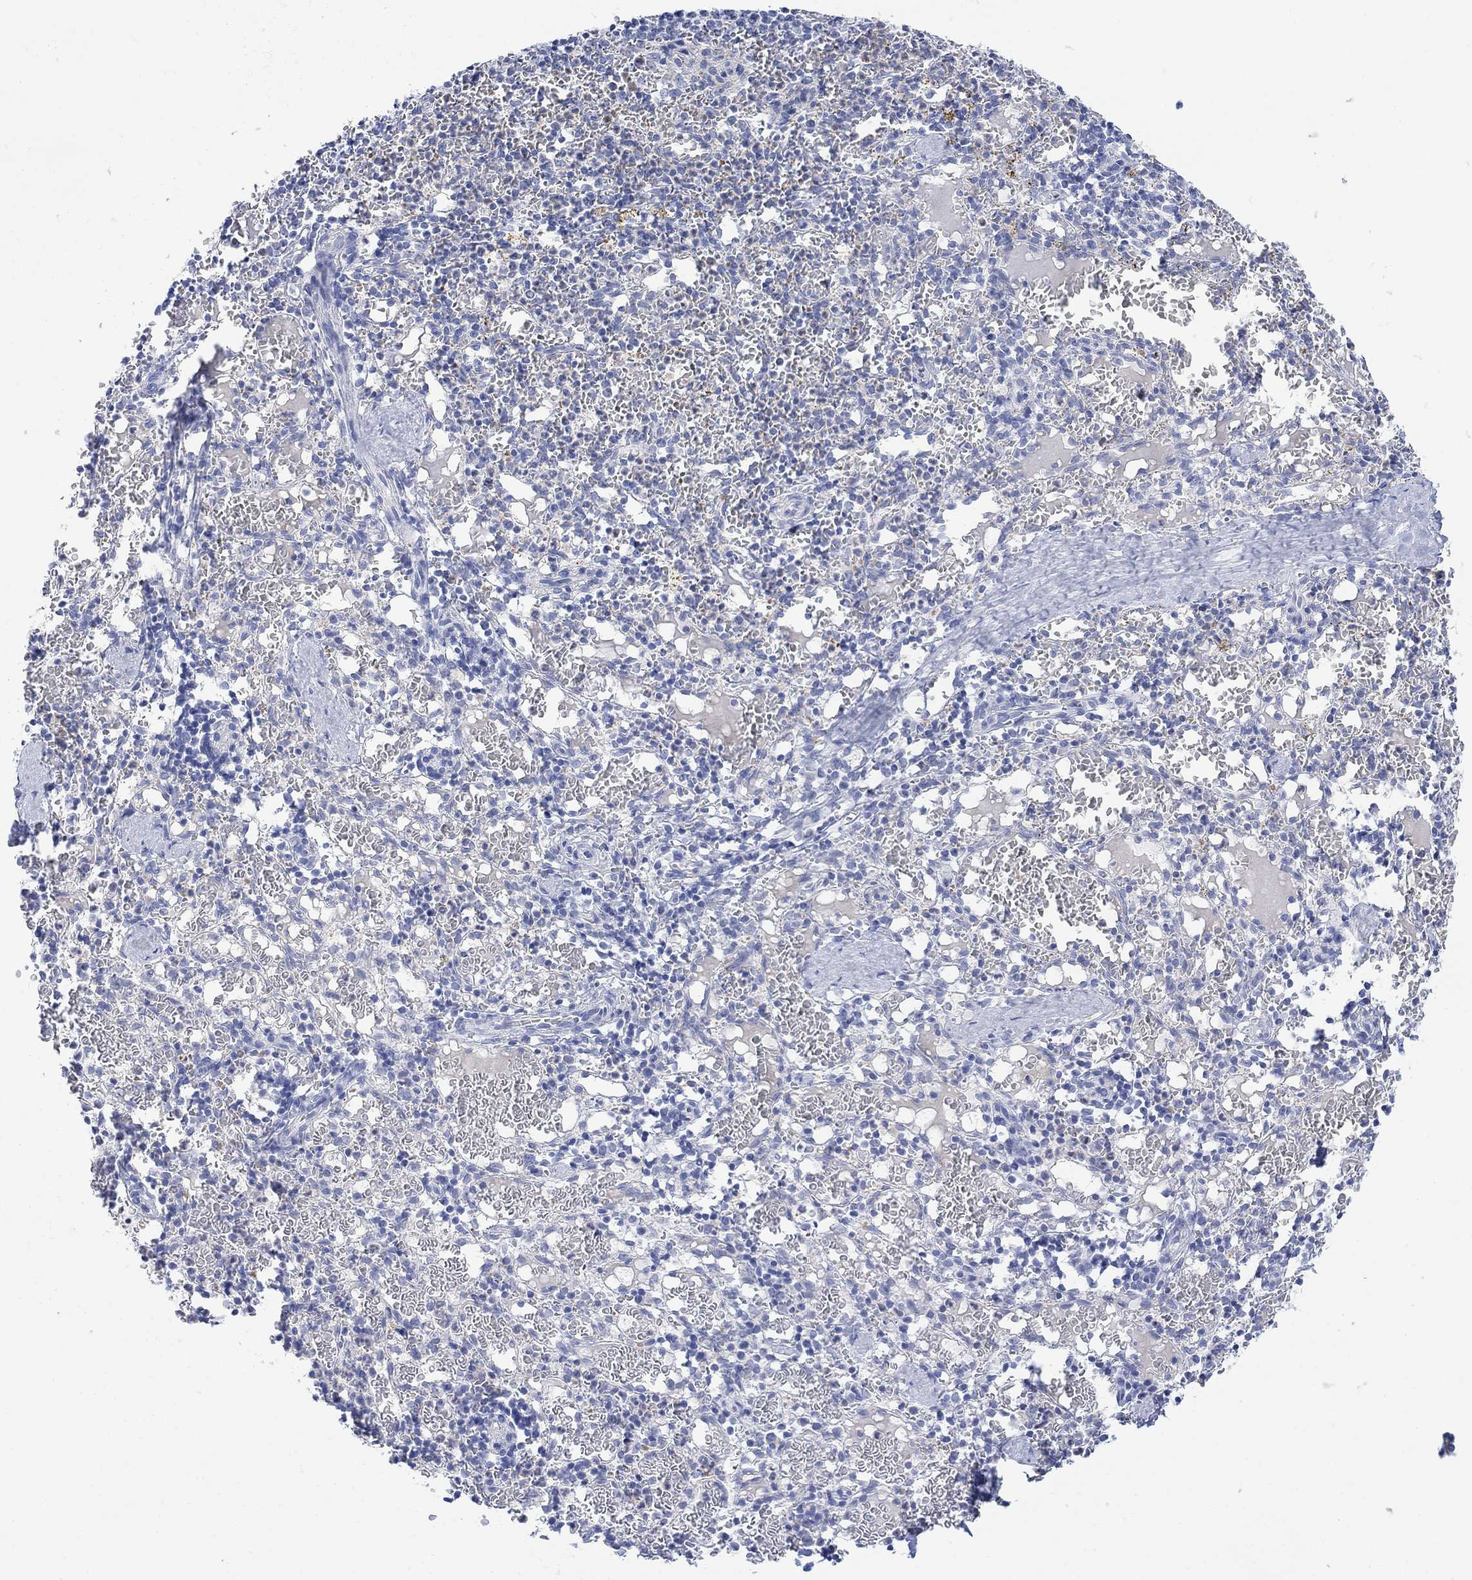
{"staining": {"intensity": "negative", "quantity": "none", "location": "none"}, "tissue": "spleen", "cell_type": "Cells in red pulp", "image_type": "normal", "snomed": [{"axis": "morphology", "description": "Normal tissue, NOS"}, {"axis": "topography", "description": "Spleen"}], "caption": "IHC of benign human spleen exhibits no positivity in cells in red pulp. Nuclei are stained in blue.", "gene": "FBP2", "patient": {"sex": "male", "age": 11}}